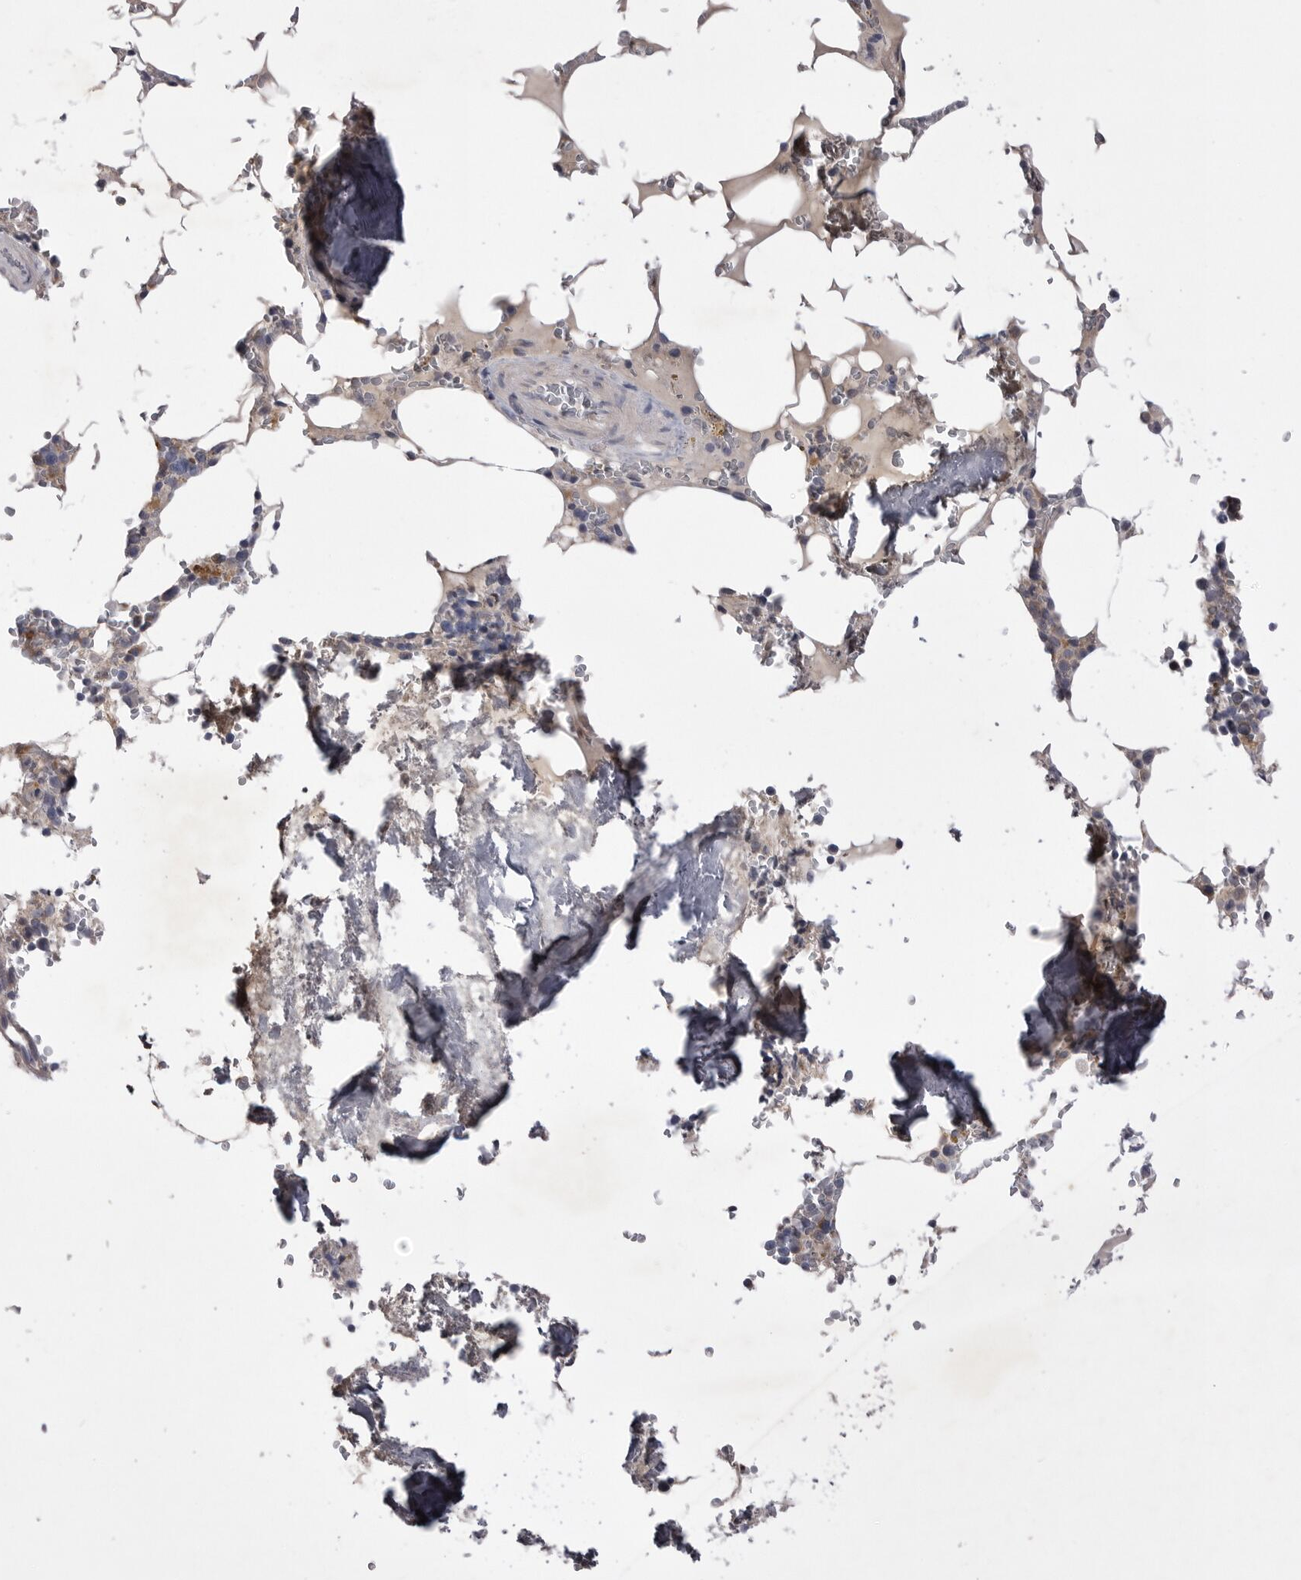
{"staining": {"intensity": "negative", "quantity": "none", "location": "none"}, "tissue": "bone marrow", "cell_type": "Hematopoietic cells", "image_type": "normal", "snomed": [{"axis": "morphology", "description": "Normal tissue, NOS"}, {"axis": "topography", "description": "Bone marrow"}], "caption": "This is an immunohistochemistry image of unremarkable human bone marrow. There is no positivity in hematopoietic cells.", "gene": "VAC14", "patient": {"sex": "male", "age": 70}}